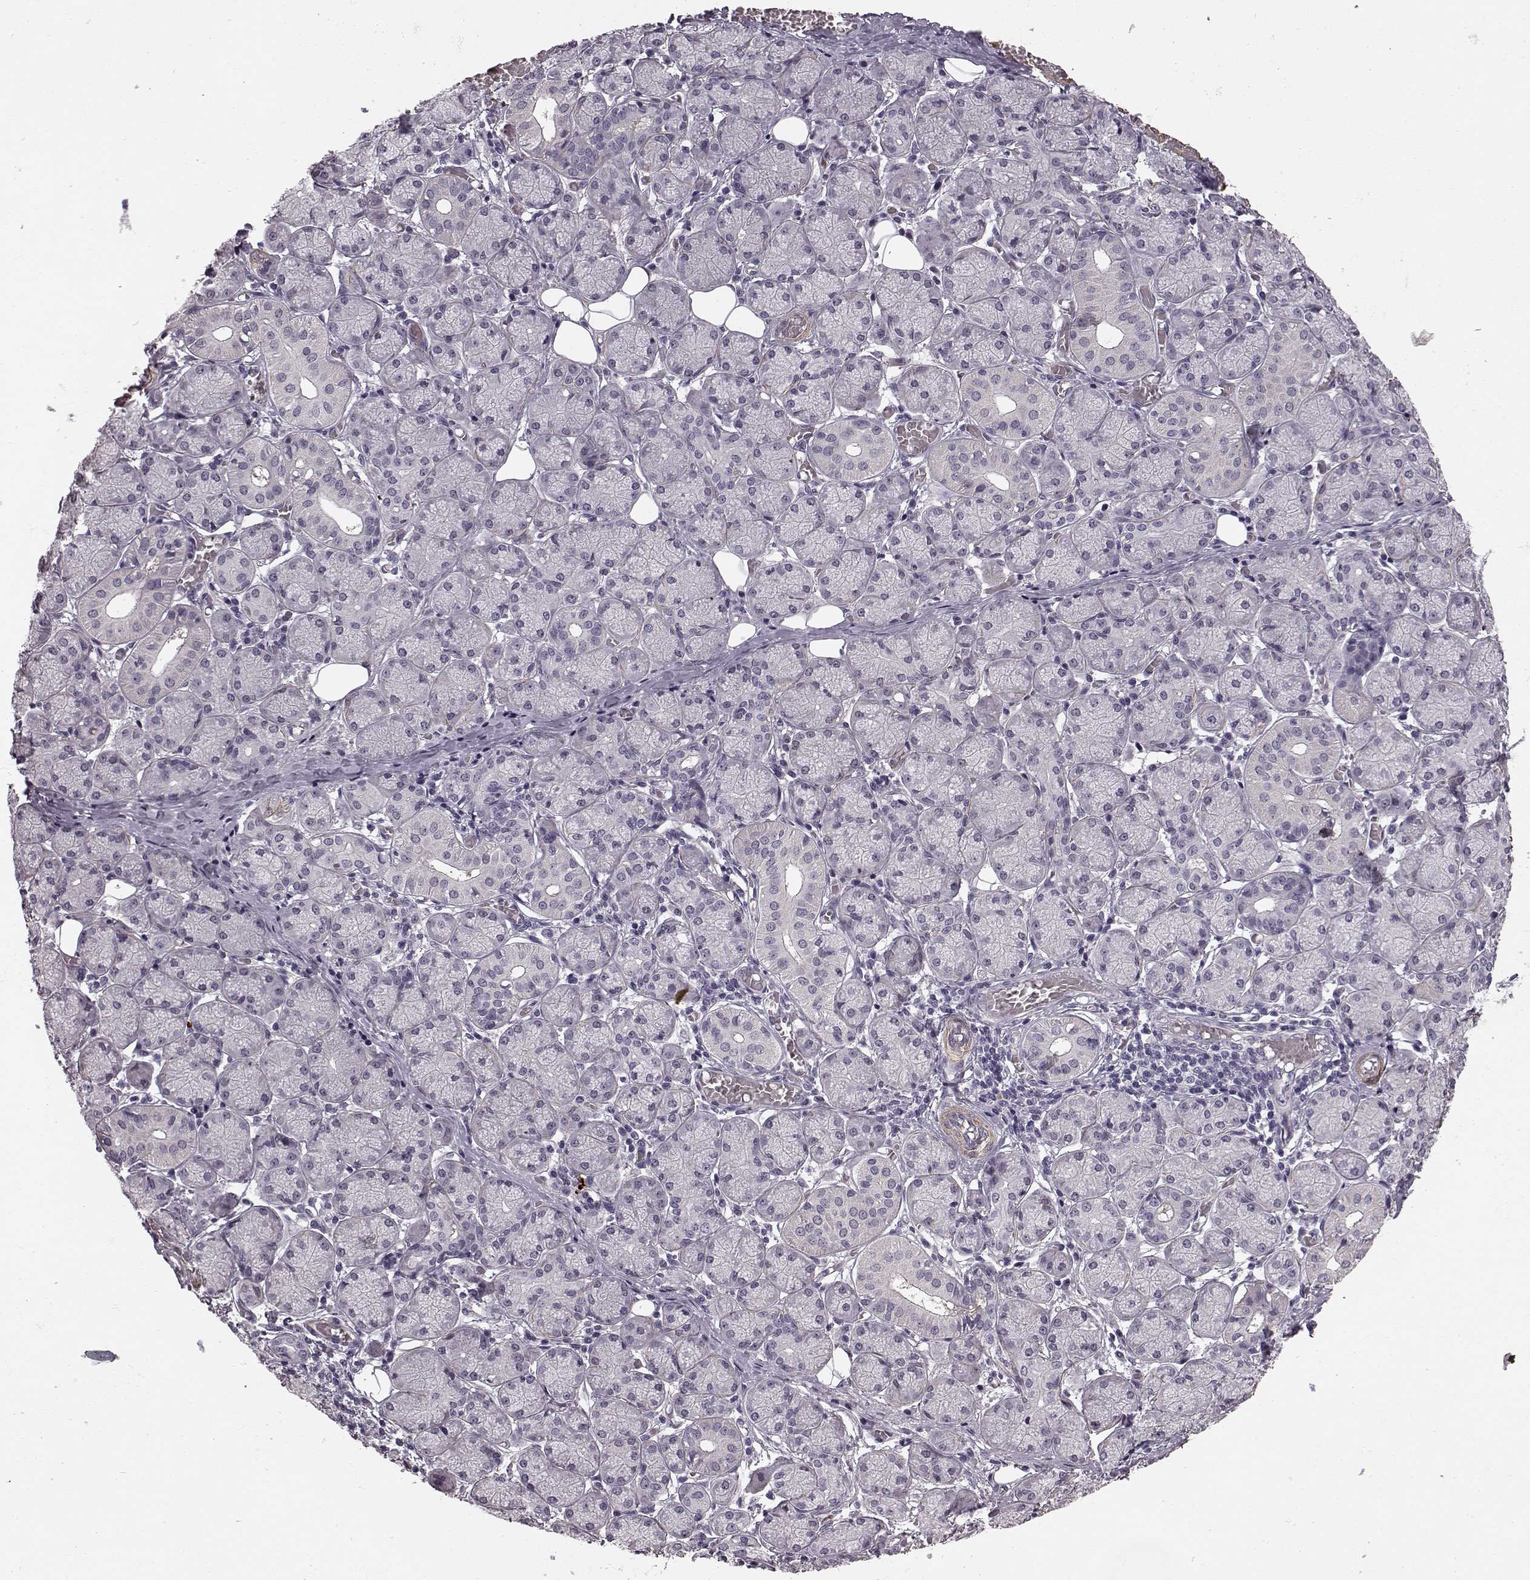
{"staining": {"intensity": "negative", "quantity": "none", "location": "none"}, "tissue": "salivary gland", "cell_type": "Glandular cells", "image_type": "normal", "snomed": [{"axis": "morphology", "description": "Normal tissue, NOS"}, {"axis": "topography", "description": "Salivary gland"}, {"axis": "topography", "description": "Peripheral nerve tissue"}], "caption": "Micrograph shows no significant protein expression in glandular cells of normal salivary gland. The staining was performed using DAB (3,3'-diaminobenzidine) to visualize the protein expression in brown, while the nuclei were stained in blue with hematoxylin (Magnification: 20x).", "gene": "SLCO3A1", "patient": {"sex": "female", "age": 24}}